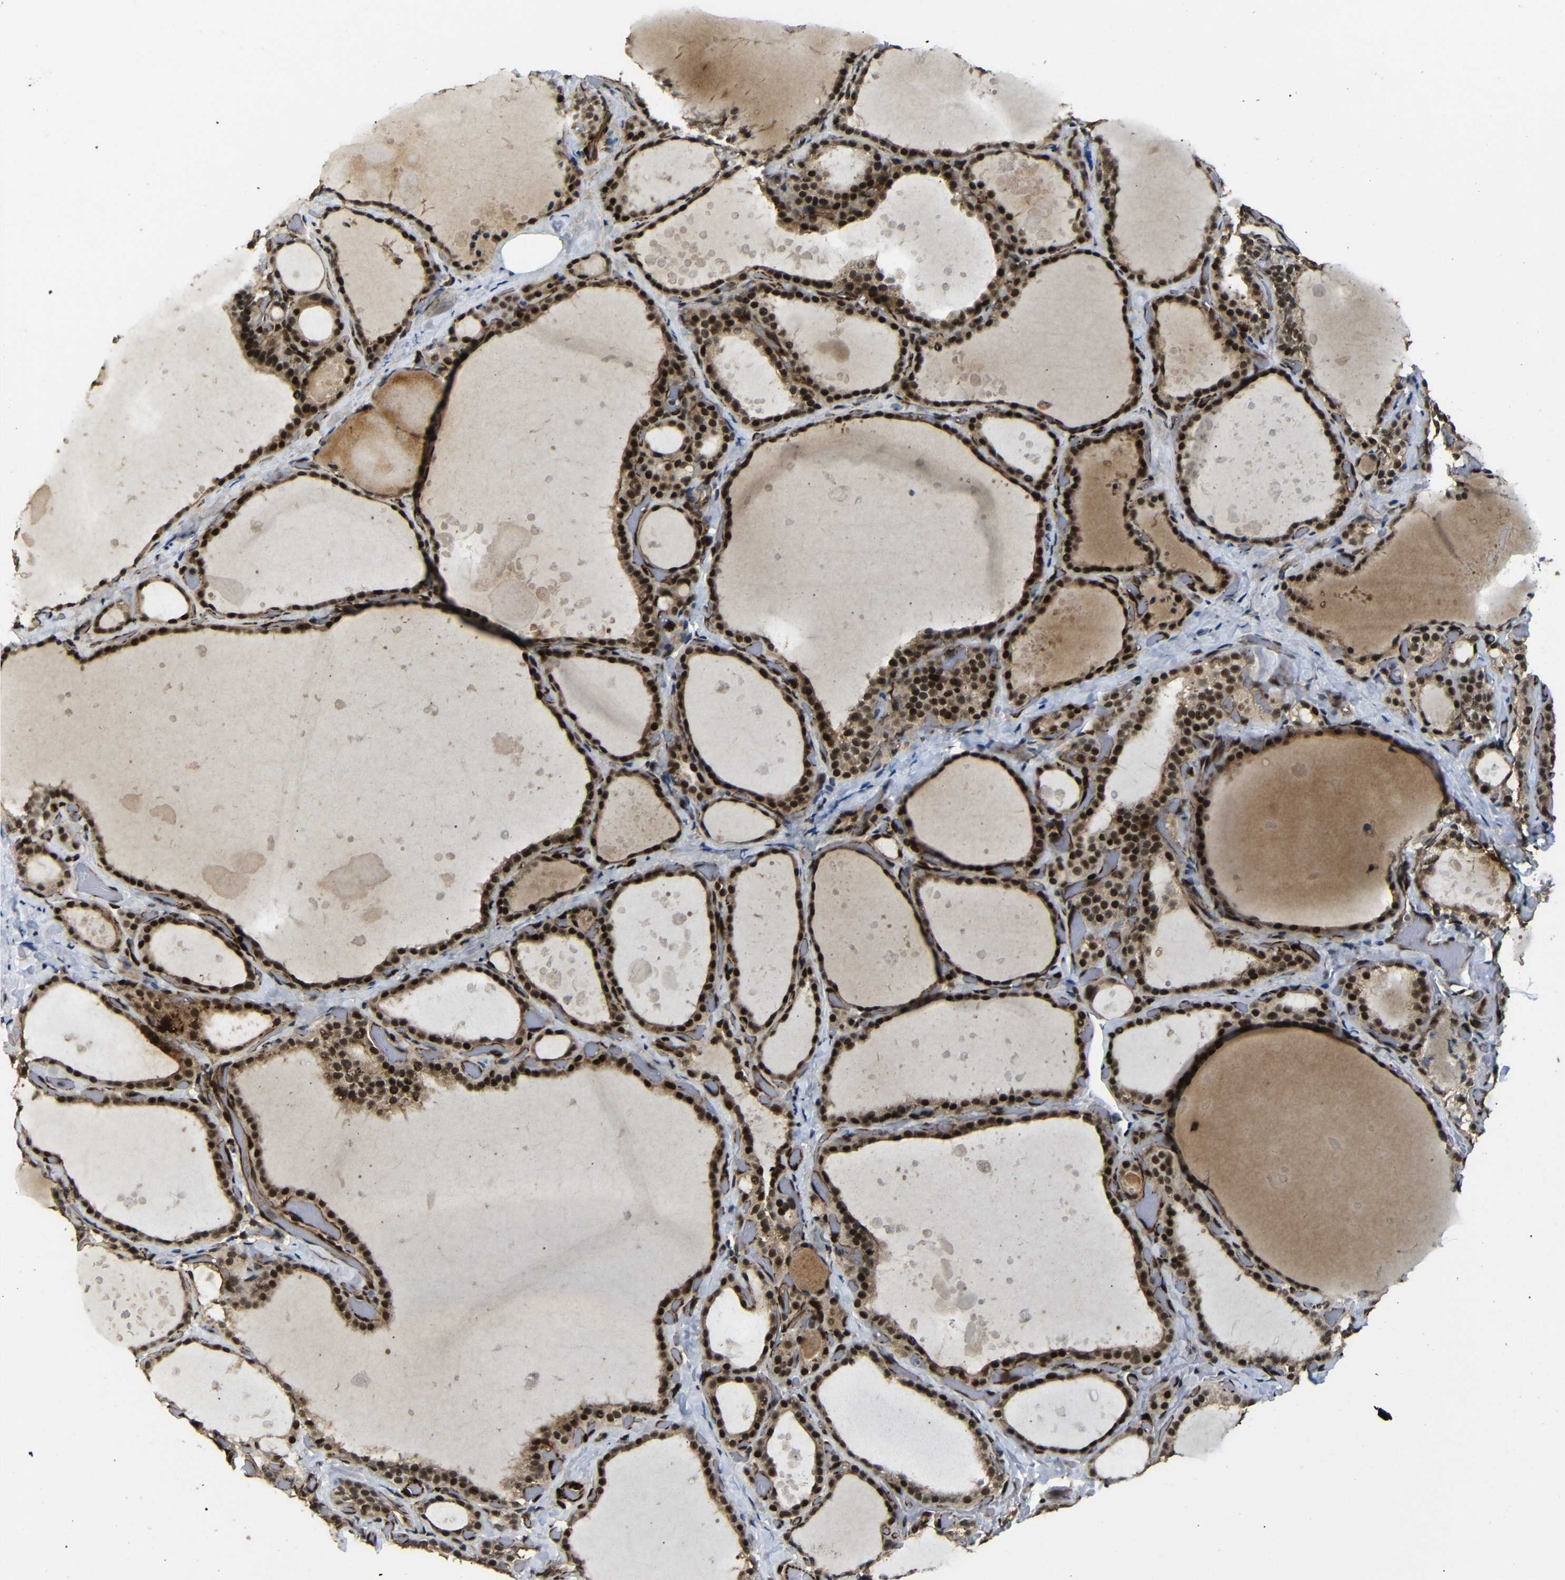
{"staining": {"intensity": "strong", "quantity": ">75%", "location": "cytoplasmic/membranous,nuclear"}, "tissue": "thyroid gland", "cell_type": "Glandular cells", "image_type": "normal", "snomed": [{"axis": "morphology", "description": "Normal tissue, NOS"}, {"axis": "topography", "description": "Thyroid gland"}], "caption": "Thyroid gland stained with a brown dye shows strong cytoplasmic/membranous,nuclear positive staining in about >75% of glandular cells.", "gene": "TBX2", "patient": {"sex": "female", "age": 44}}